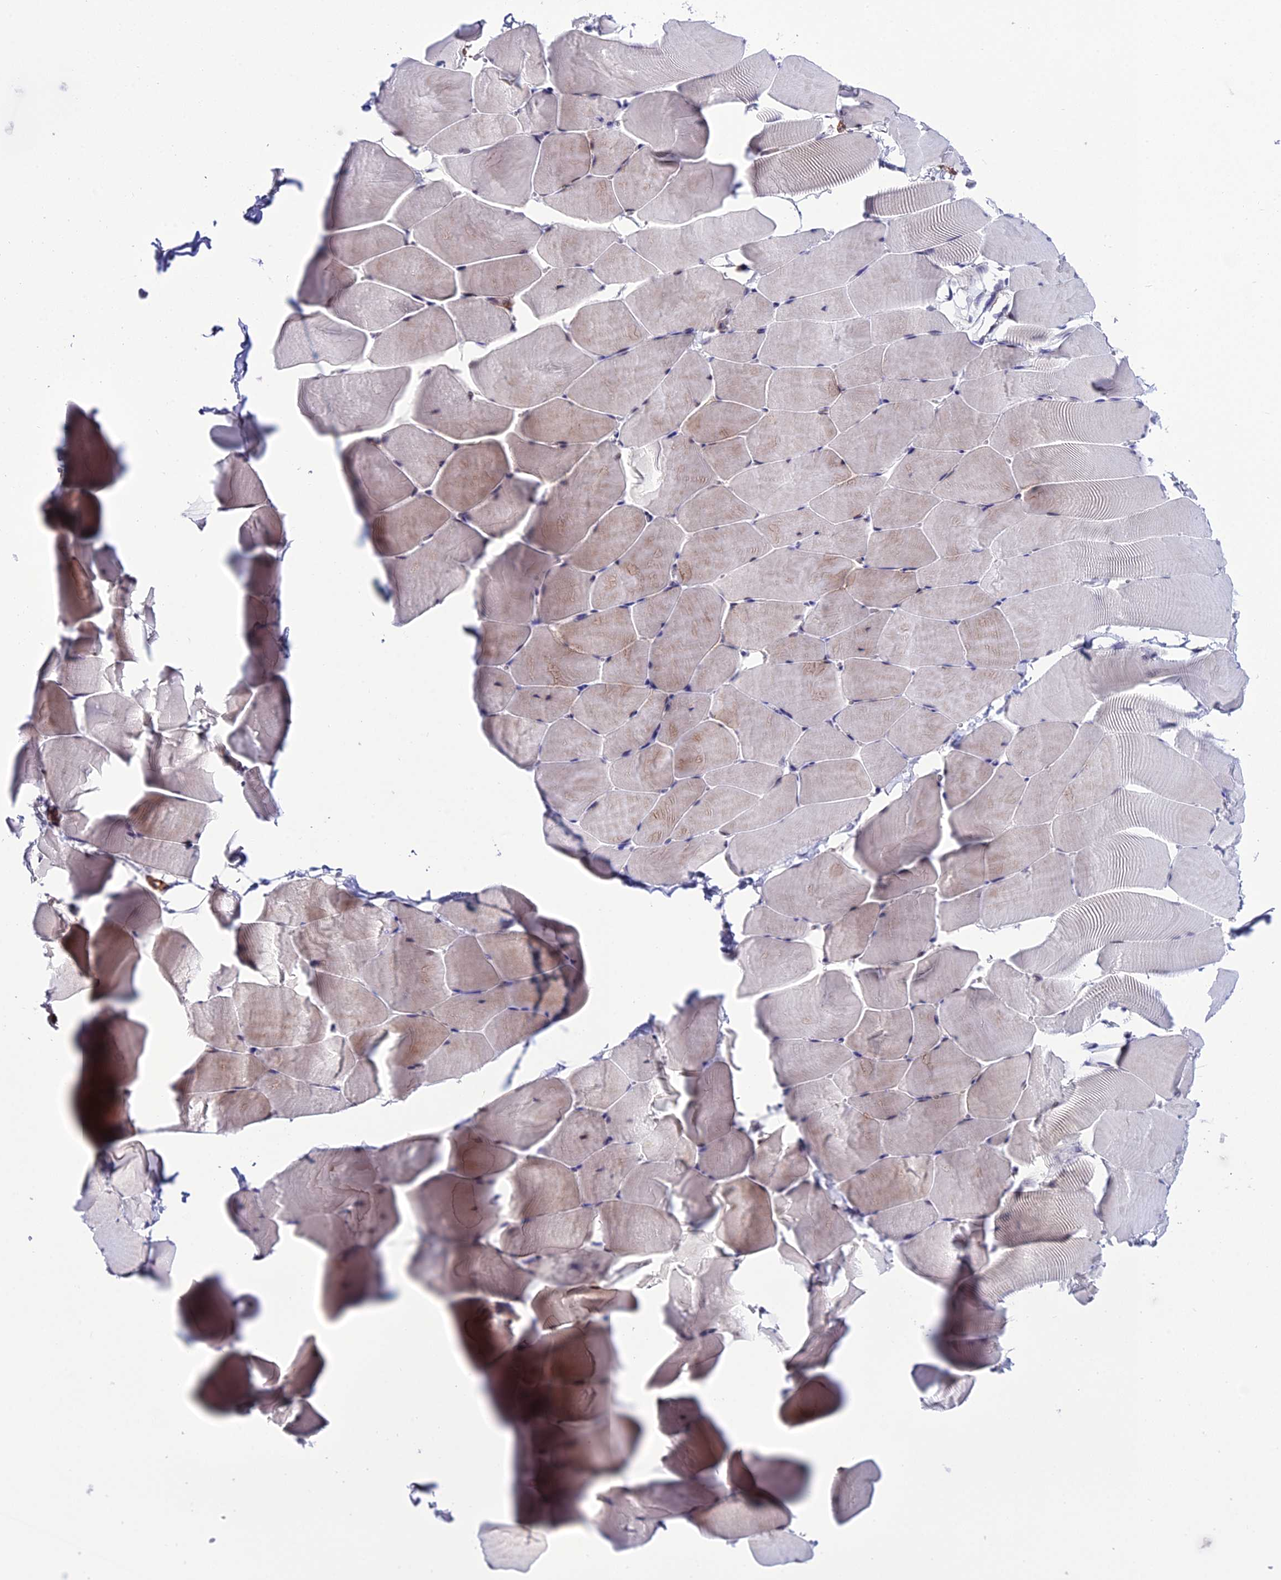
{"staining": {"intensity": "weak", "quantity": "<25%", "location": "cytoplasmic/membranous"}, "tissue": "skeletal muscle", "cell_type": "Myocytes", "image_type": "normal", "snomed": [{"axis": "morphology", "description": "Normal tissue, NOS"}, {"axis": "topography", "description": "Skeletal muscle"}], "caption": "A photomicrograph of skeletal muscle stained for a protein displays no brown staining in myocytes.", "gene": "SYT15B", "patient": {"sex": "male", "age": 25}}